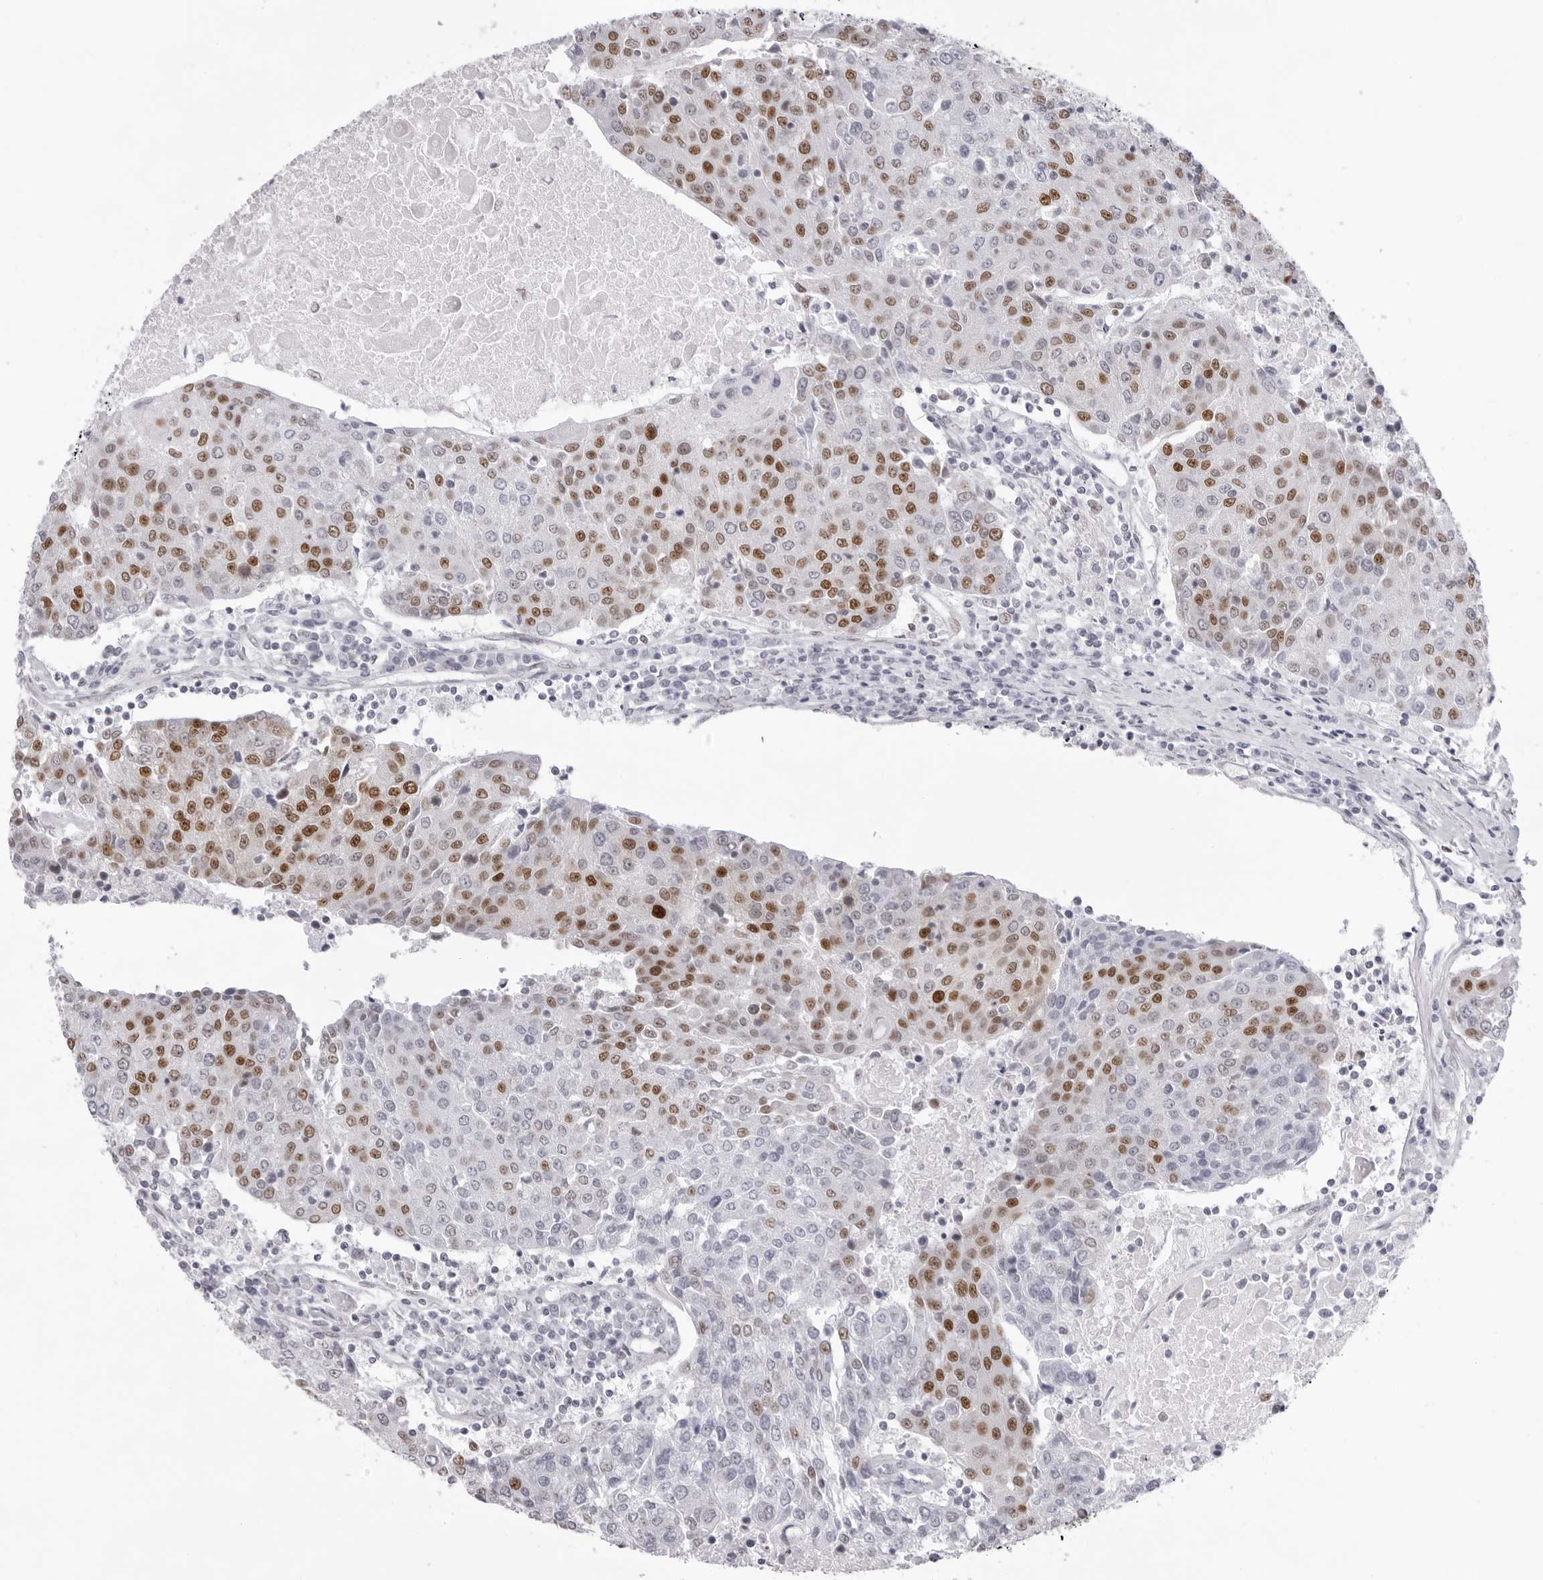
{"staining": {"intensity": "moderate", "quantity": "25%-75%", "location": "nuclear"}, "tissue": "urothelial cancer", "cell_type": "Tumor cells", "image_type": "cancer", "snomed": [{"axis": "morphology", "description": "Urothelial carcinoma, High grade"}, {"axis": "topography", "description": "Urinary bladder"}], "caption": "This micrograph exhibits urothelial carcinoma (high-grade) stained with immunohistochemistry to label a protein in brown. The nuclear of tumor cells show moderate positivity for the protein. Nuclei are counter-stained blue.", "gene": "IRF2BP2", "patient": {"sex": "female", "age": 85}}